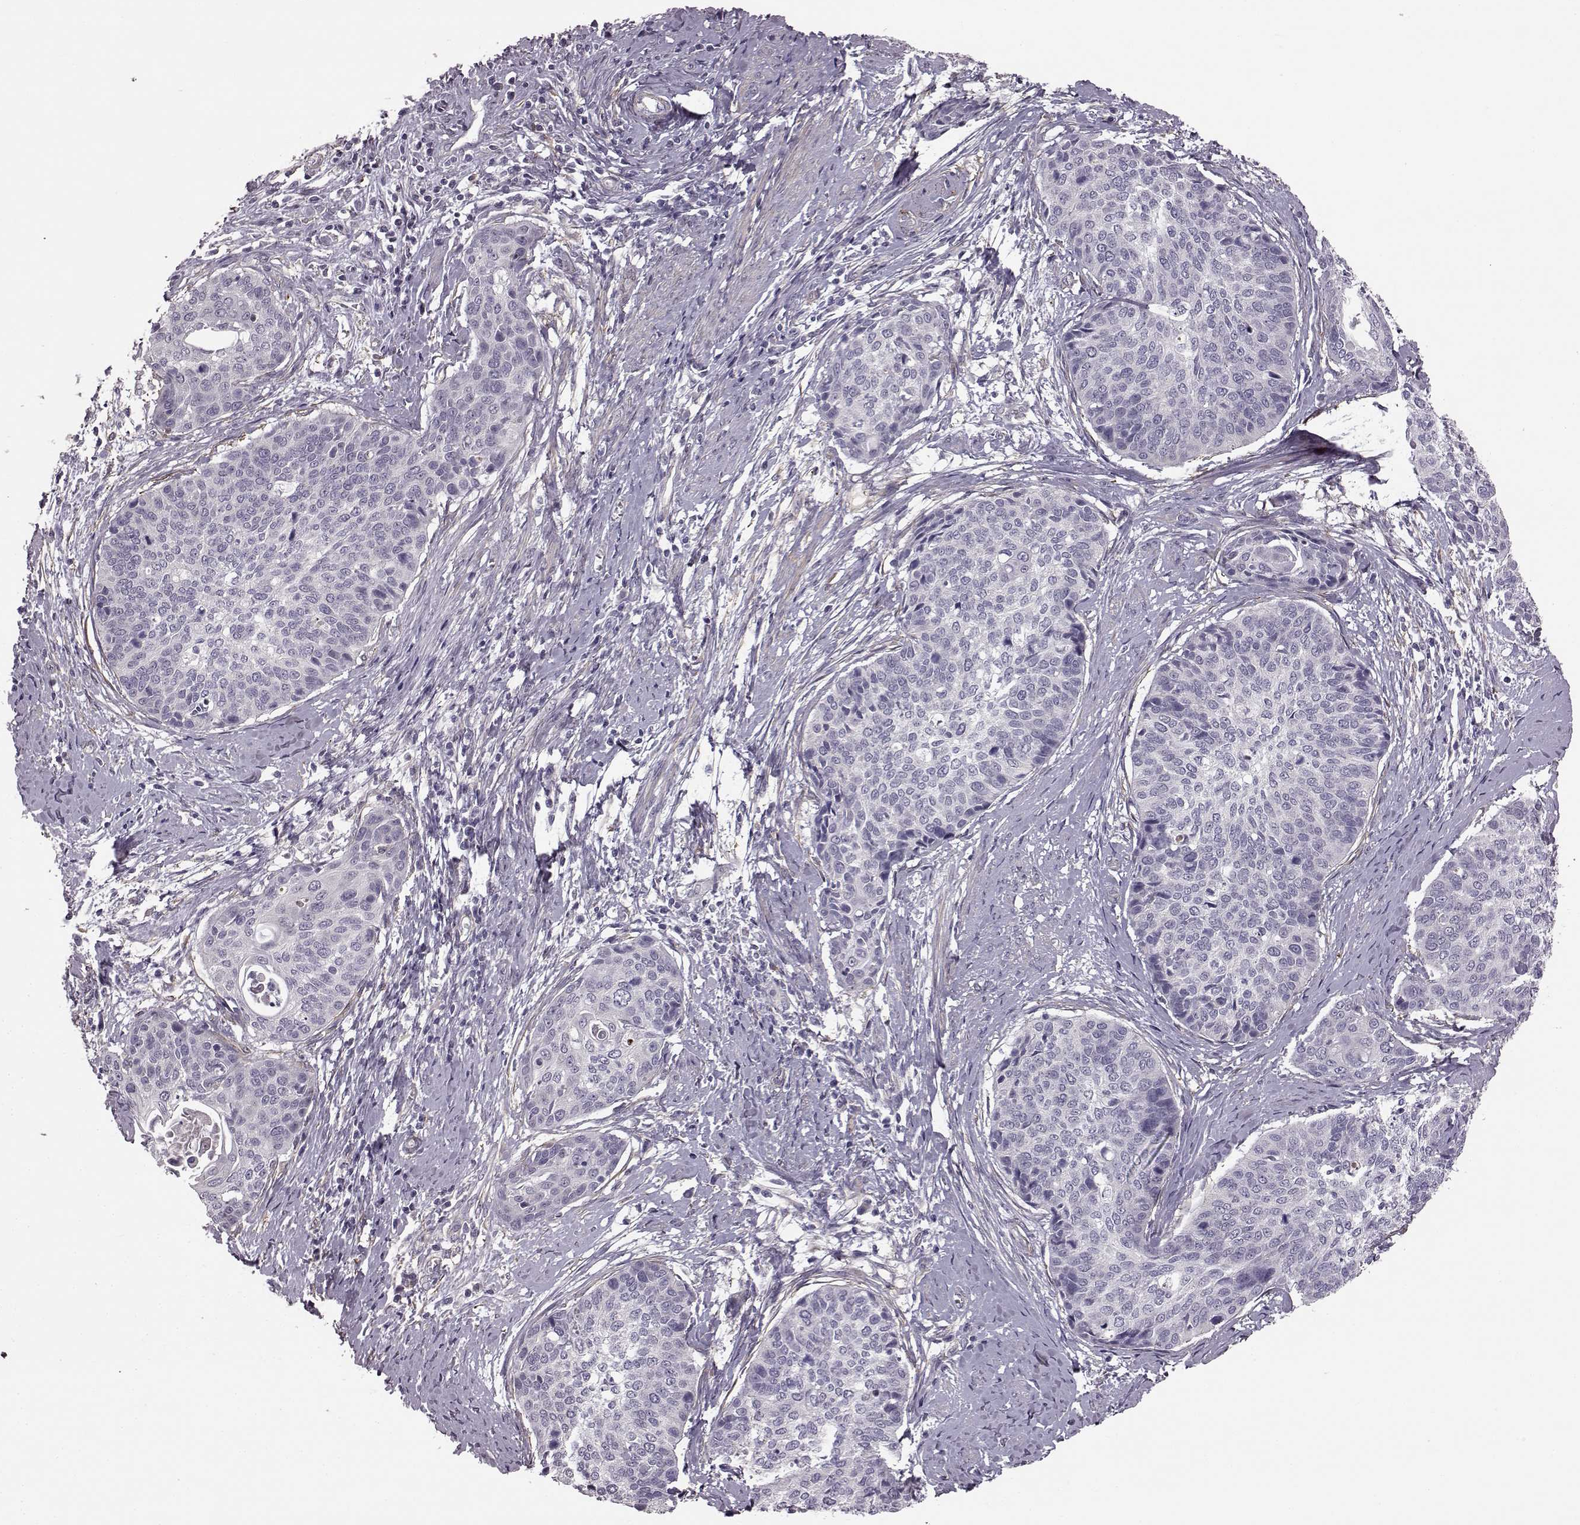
{"staining": {"intensity": "negative", "quantity": "none", "location": "none"}, "tissue": "cervical cancer", "cell_type": "Tumor cells", "image_type": "cancer", "snomed": [{"axis": "morphology", "description": "Squamous cell carcinoma, NOS"}, {"axis": "topography", "description": "Cervix"}], "caption": "Cervical cancer was stained to show a protein in brown. There is no significant expression in tumor cells. (DAB immunohistochemistry visualized using brightfield microscopy, high magnification).", "gene": "GRK1", "patient": {"sex": "female", "age": 69}}